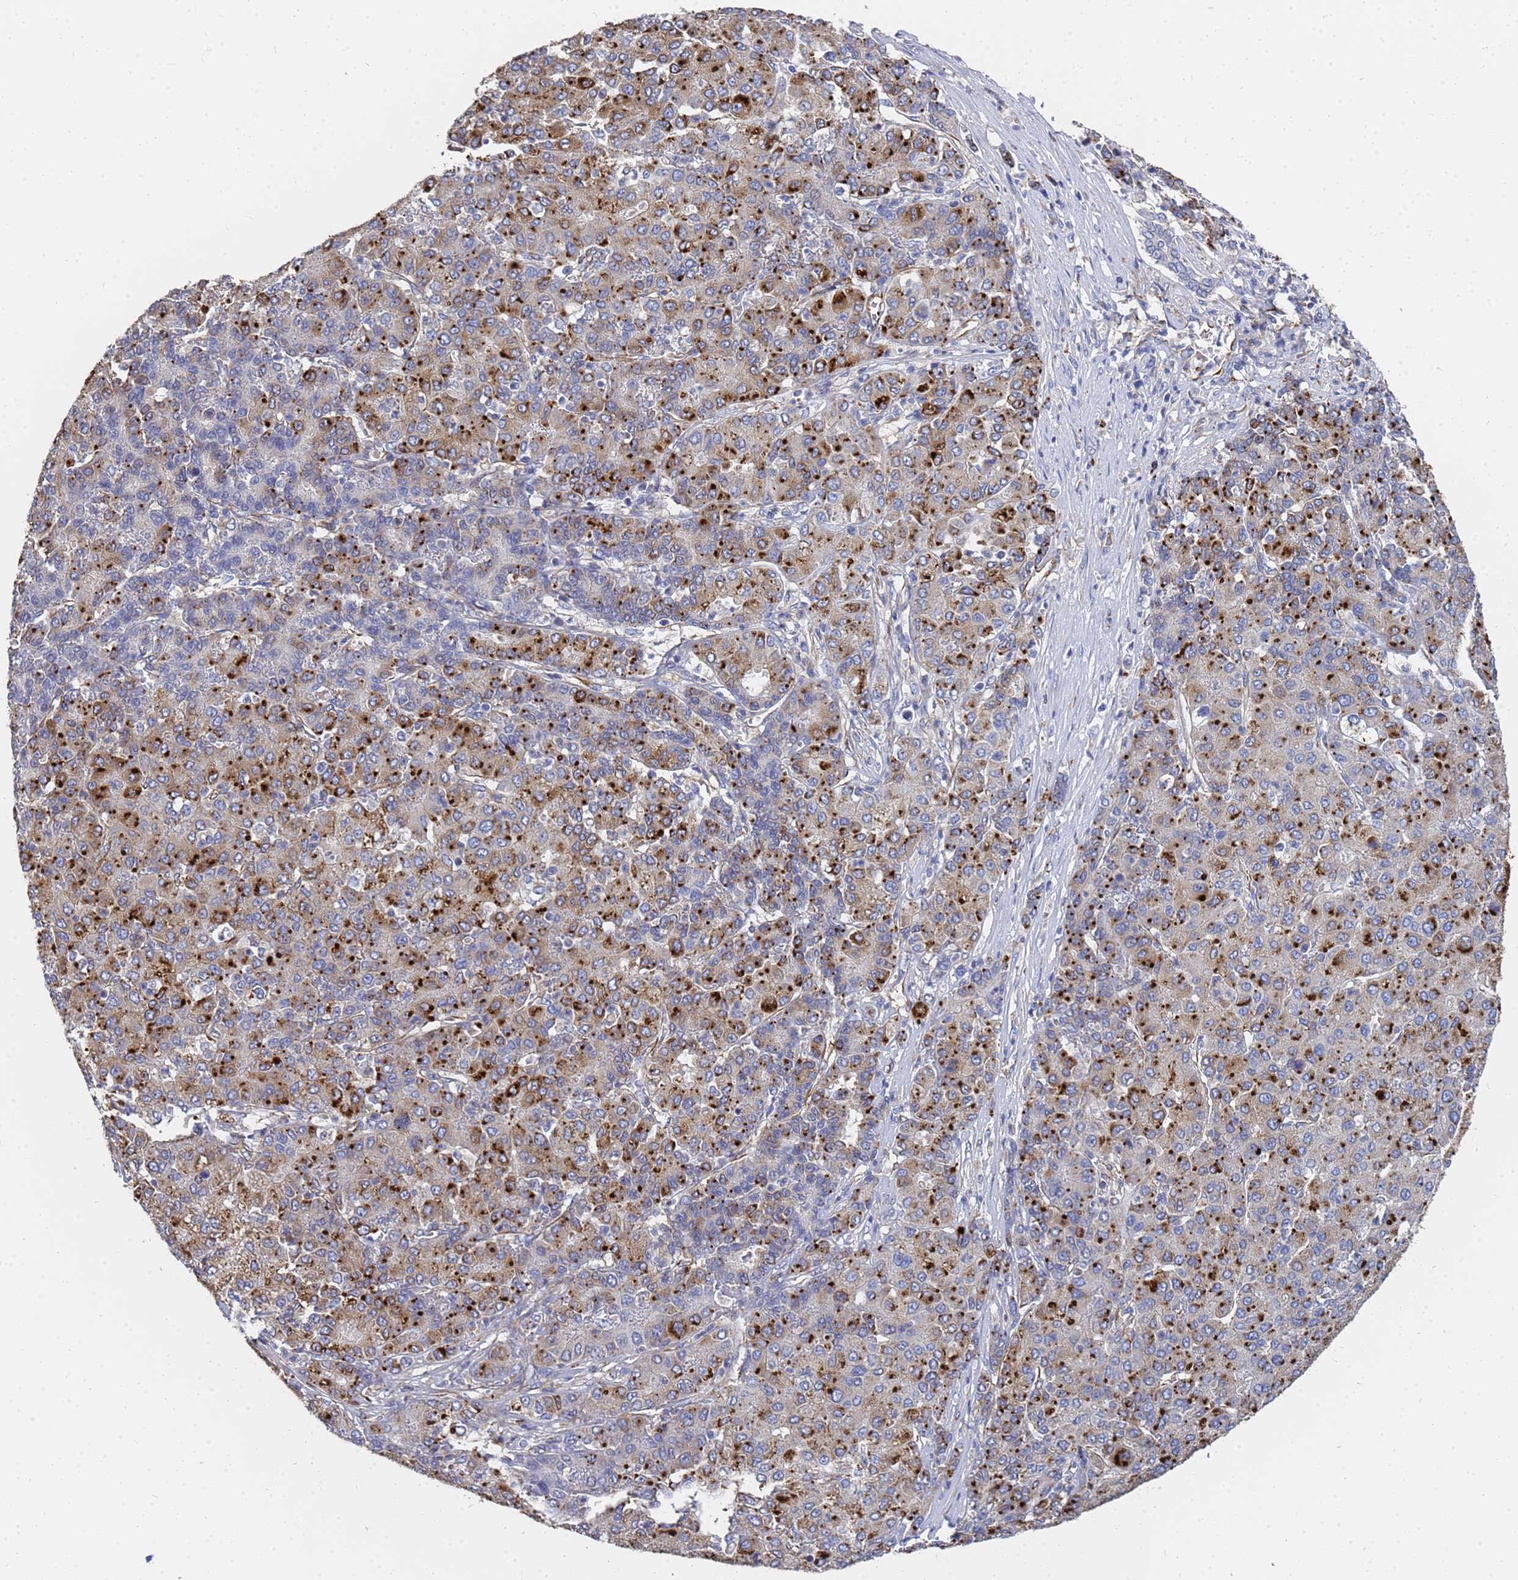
{"staining": {"intensity": "strong", "quantity": "25%-75%", "location": "cytoplasmic/membranous"}, "tissue": "liver cancer", "cell_type": "Tumor cells", "image_type": "cancer", "snomed": [{"axis": "morphology", "description": "Carcinoma, Hepatocellular, NOS"}, {"axis": "topography", "description": "Liver"}], "caption": "Immunohistochemistry of human liver cancer exhibits high levels of strong cytoplasmic/membranous staining in approximately 25%-75% of tumor cells.", "gene": "SYT13", "patient": {"sex": "male", "age": 65}}